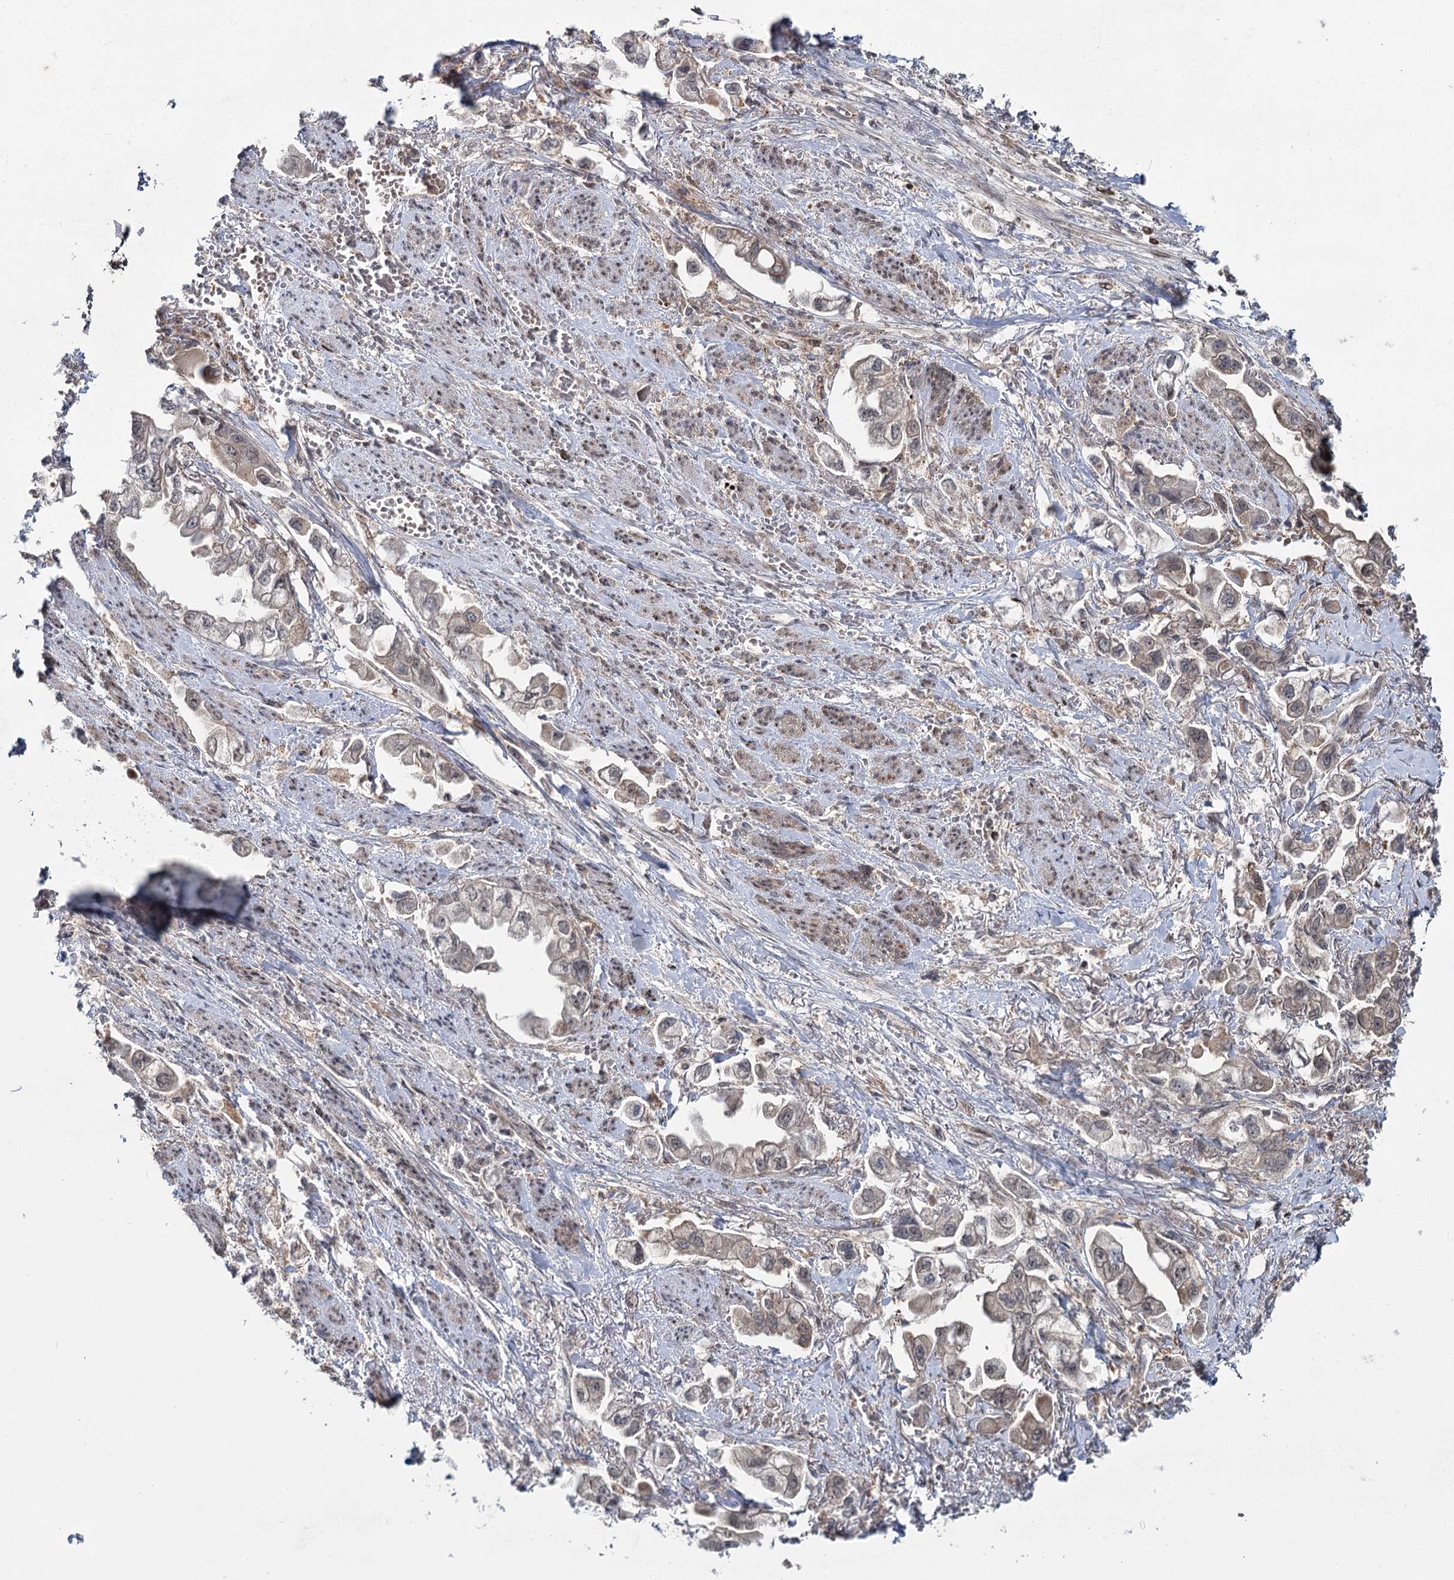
{"staining": {"intensity": "weak", "quantity": "<25%", "location": "cytoplasmic/membranous"}, "tissue": "stomach cancer", "cell_type": "Tumor cells", "image_type": "cancer", "snomed": [{"axis": "morphology", "description": "Adenocarcinoma, NOS"}, {"axis": "topography", "description": "Stomach"}], "caption": "Immunohistochemistry histopathology image of neoplastic tissue: adenocarcinoma (stomach) stained with DAB shows no significant protein expression in tumor cells.", "gene": "WDR44", "patient": {"sex": "male", "age": 62}}